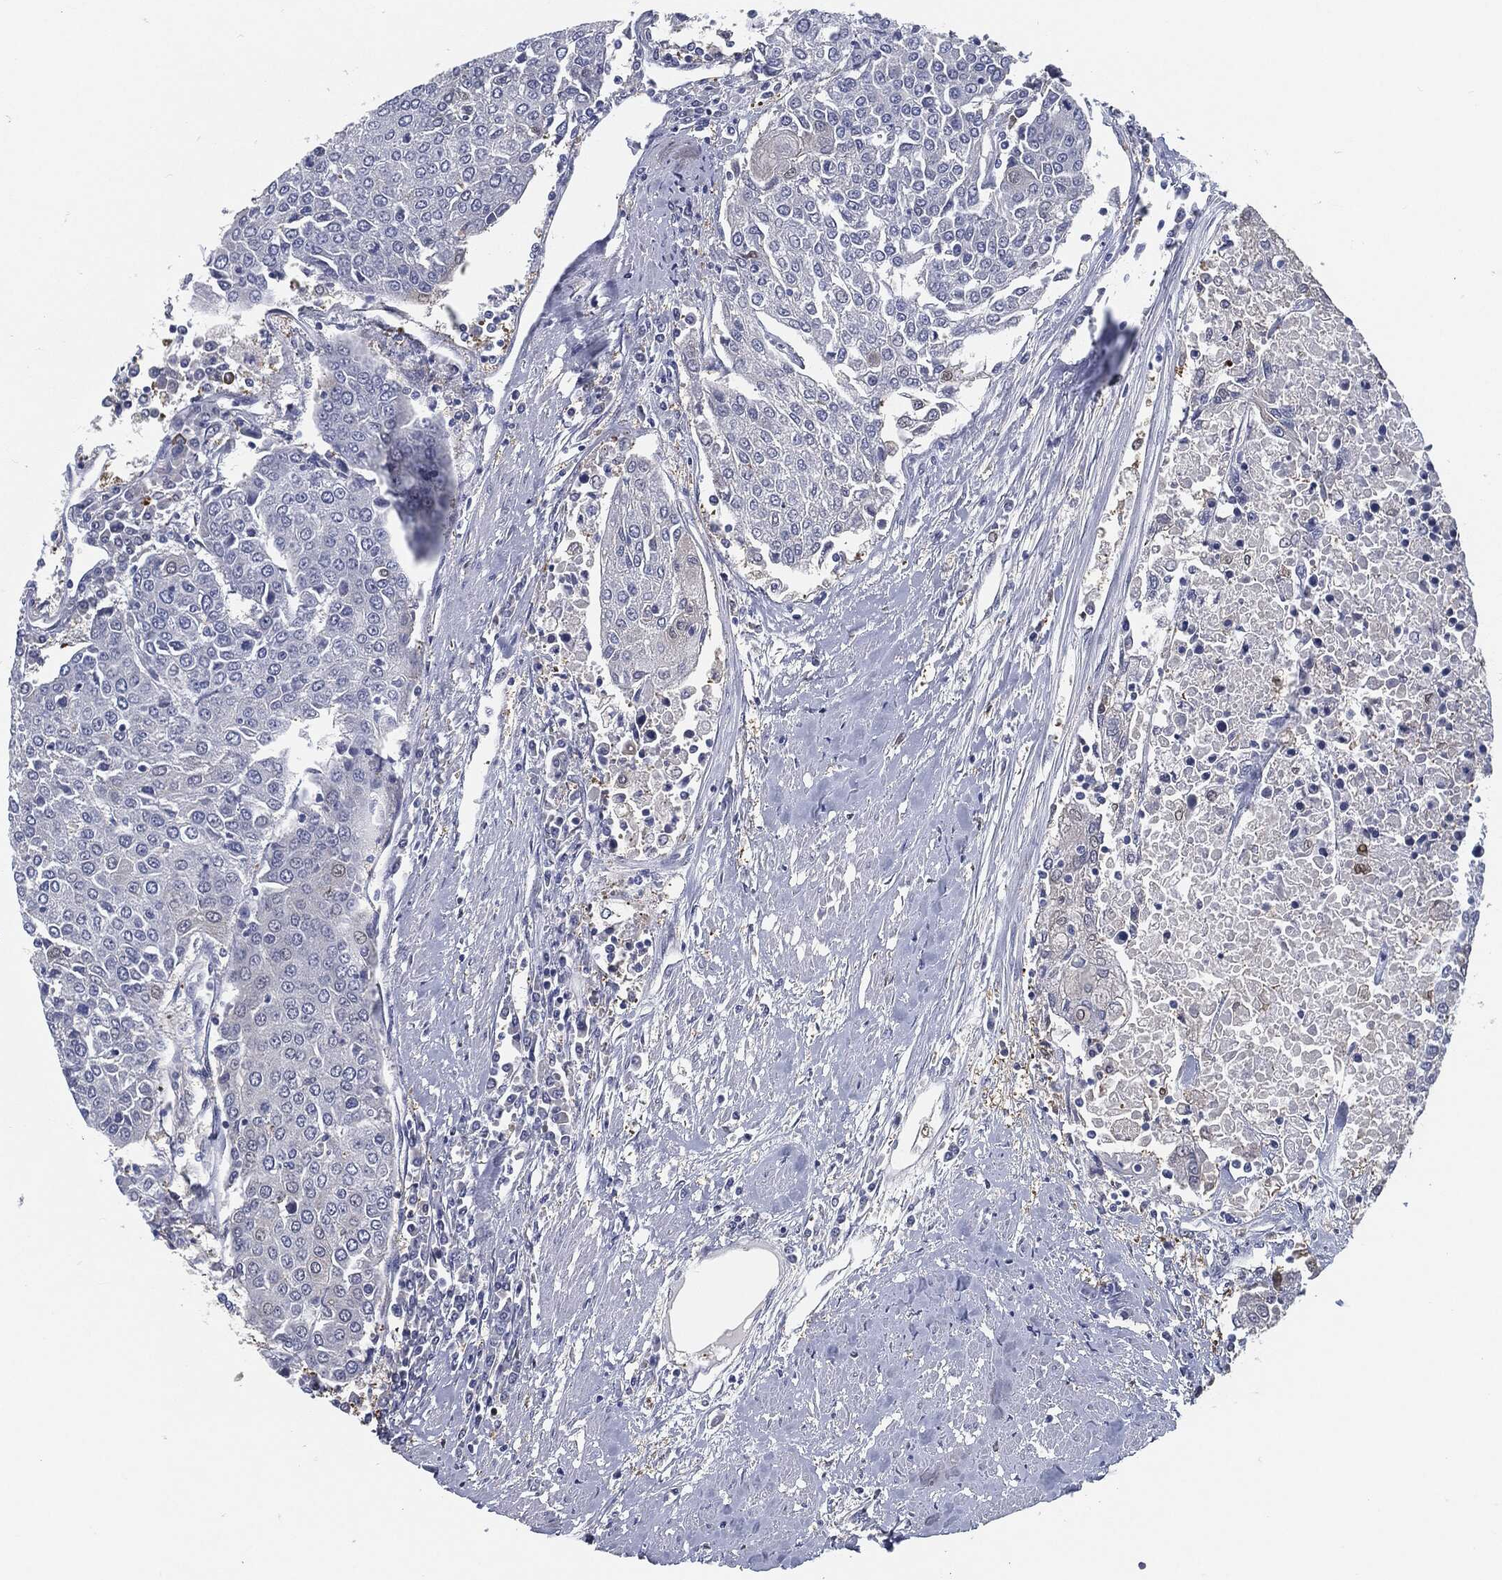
{"staining": {"intensity": "negative", "quantity": "none", "location": "none"}, "tissue": "urothelial cancer", "cell_type": "Tumor cells", "image_type": "cancer", "snomed": [{"axis": "morphology", "description": "Urothelial carcinoma, High grade"}, {"axis": "topography", "description": "Urinary bladder"}], "caption": "This is an immunohistochemistry photomicrograph of human urothelial cancer. There is no staining in tumor cells.", "gene": "PROM1", "patient": {"sex": "female", "age": 85}}